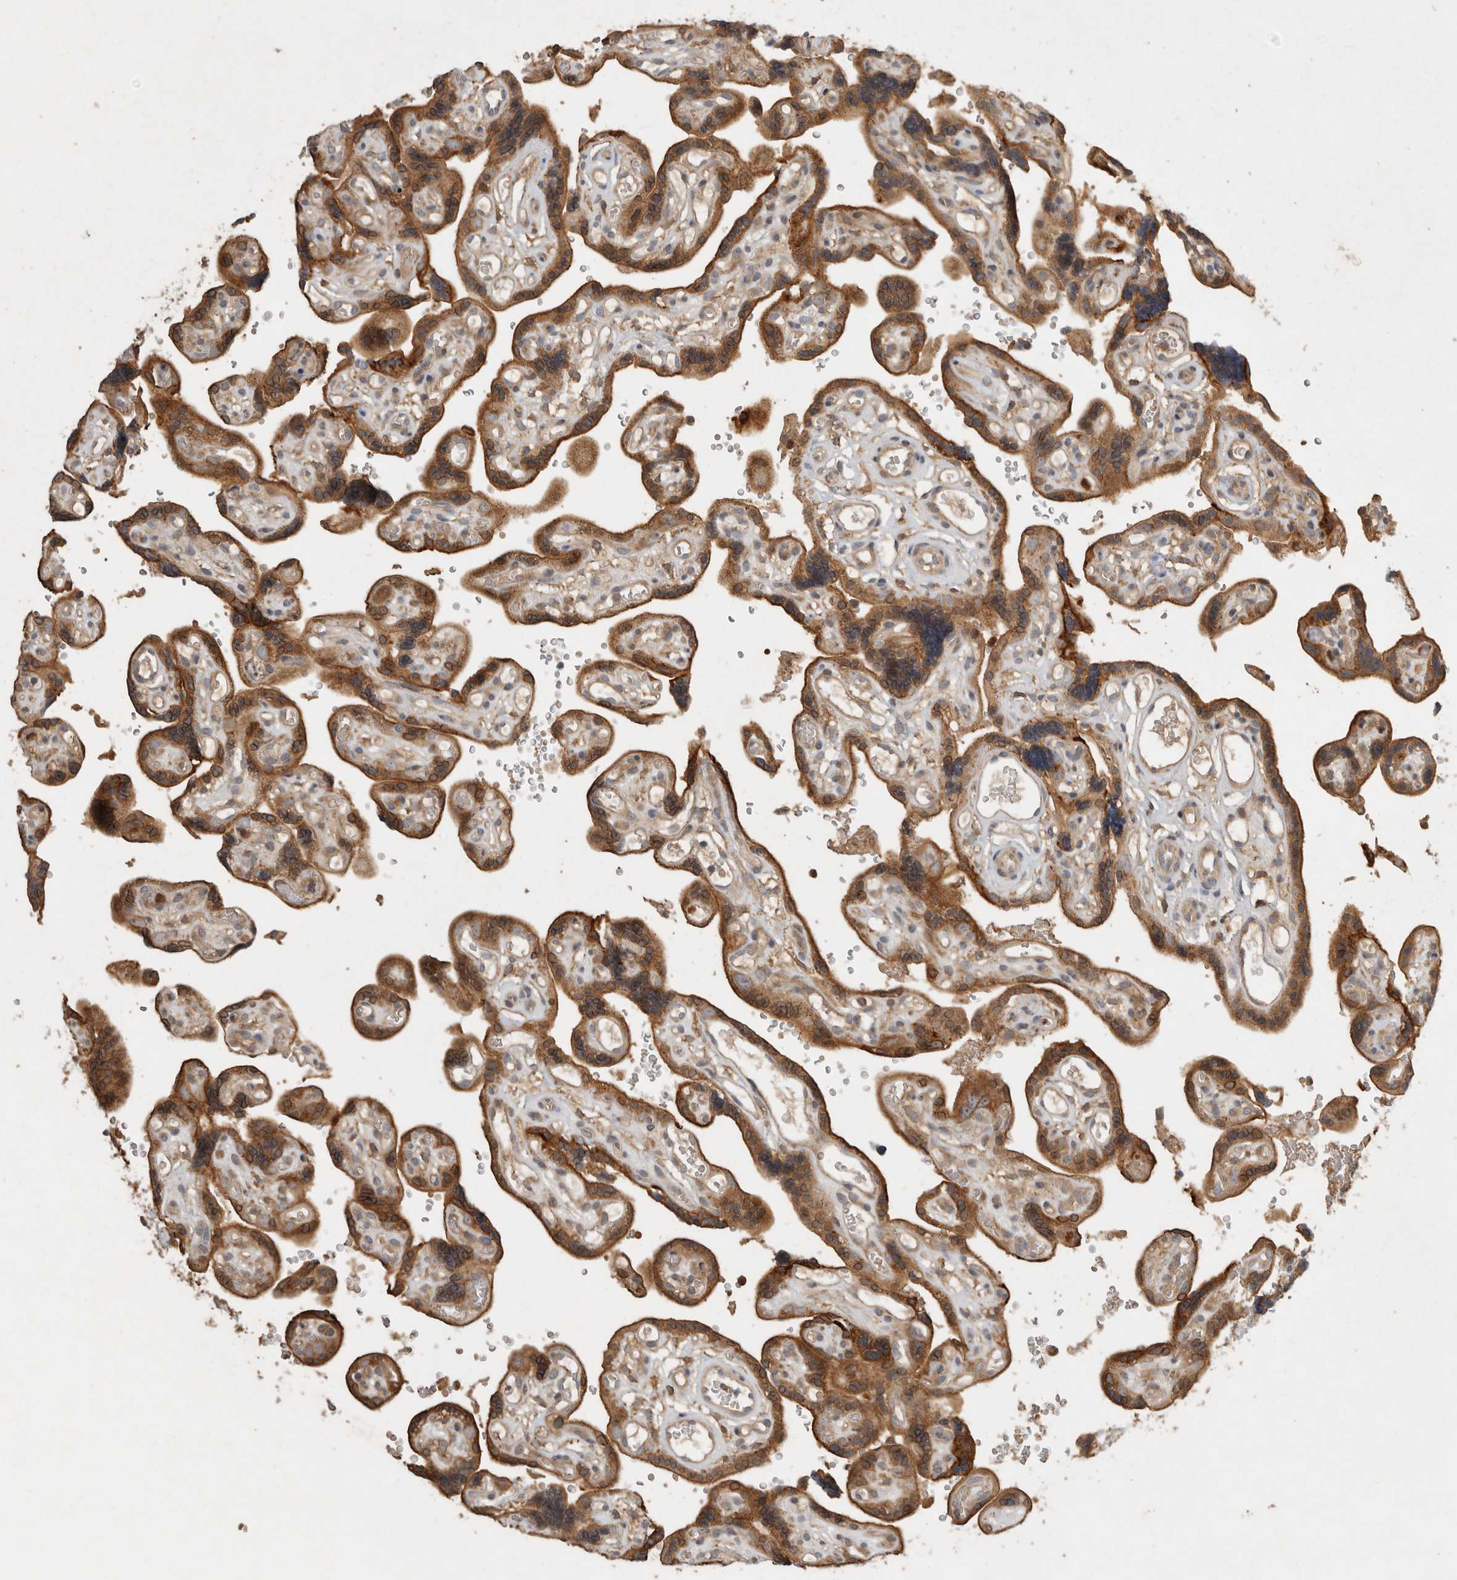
{"staining": {"intensity": "moderate", "quantity": ">75%", "location": "cytoplasmic/membranous"}, "tissue": "placenta", "cell_type": "Decidual cells", "image_type": "normal", "snomed": [{"axis": "morphology", "description": "Normal tissue, NOS"}, {"axis": "topography", "description": "Placenta"}], "caption": "DAB (3,3'-diaminobenzidine) immunohistochemical staining of benign placenta demonstrates moderate cytoplasmic/membranous protein positivity in approximately >75% of decidual cells. (Stains: DAB in brown, nuclei in blue, Microscopy: brightfield microscopy at high magnification).", "gene": "VEPH1", "patient": {"sex": "female", "age": 30}}